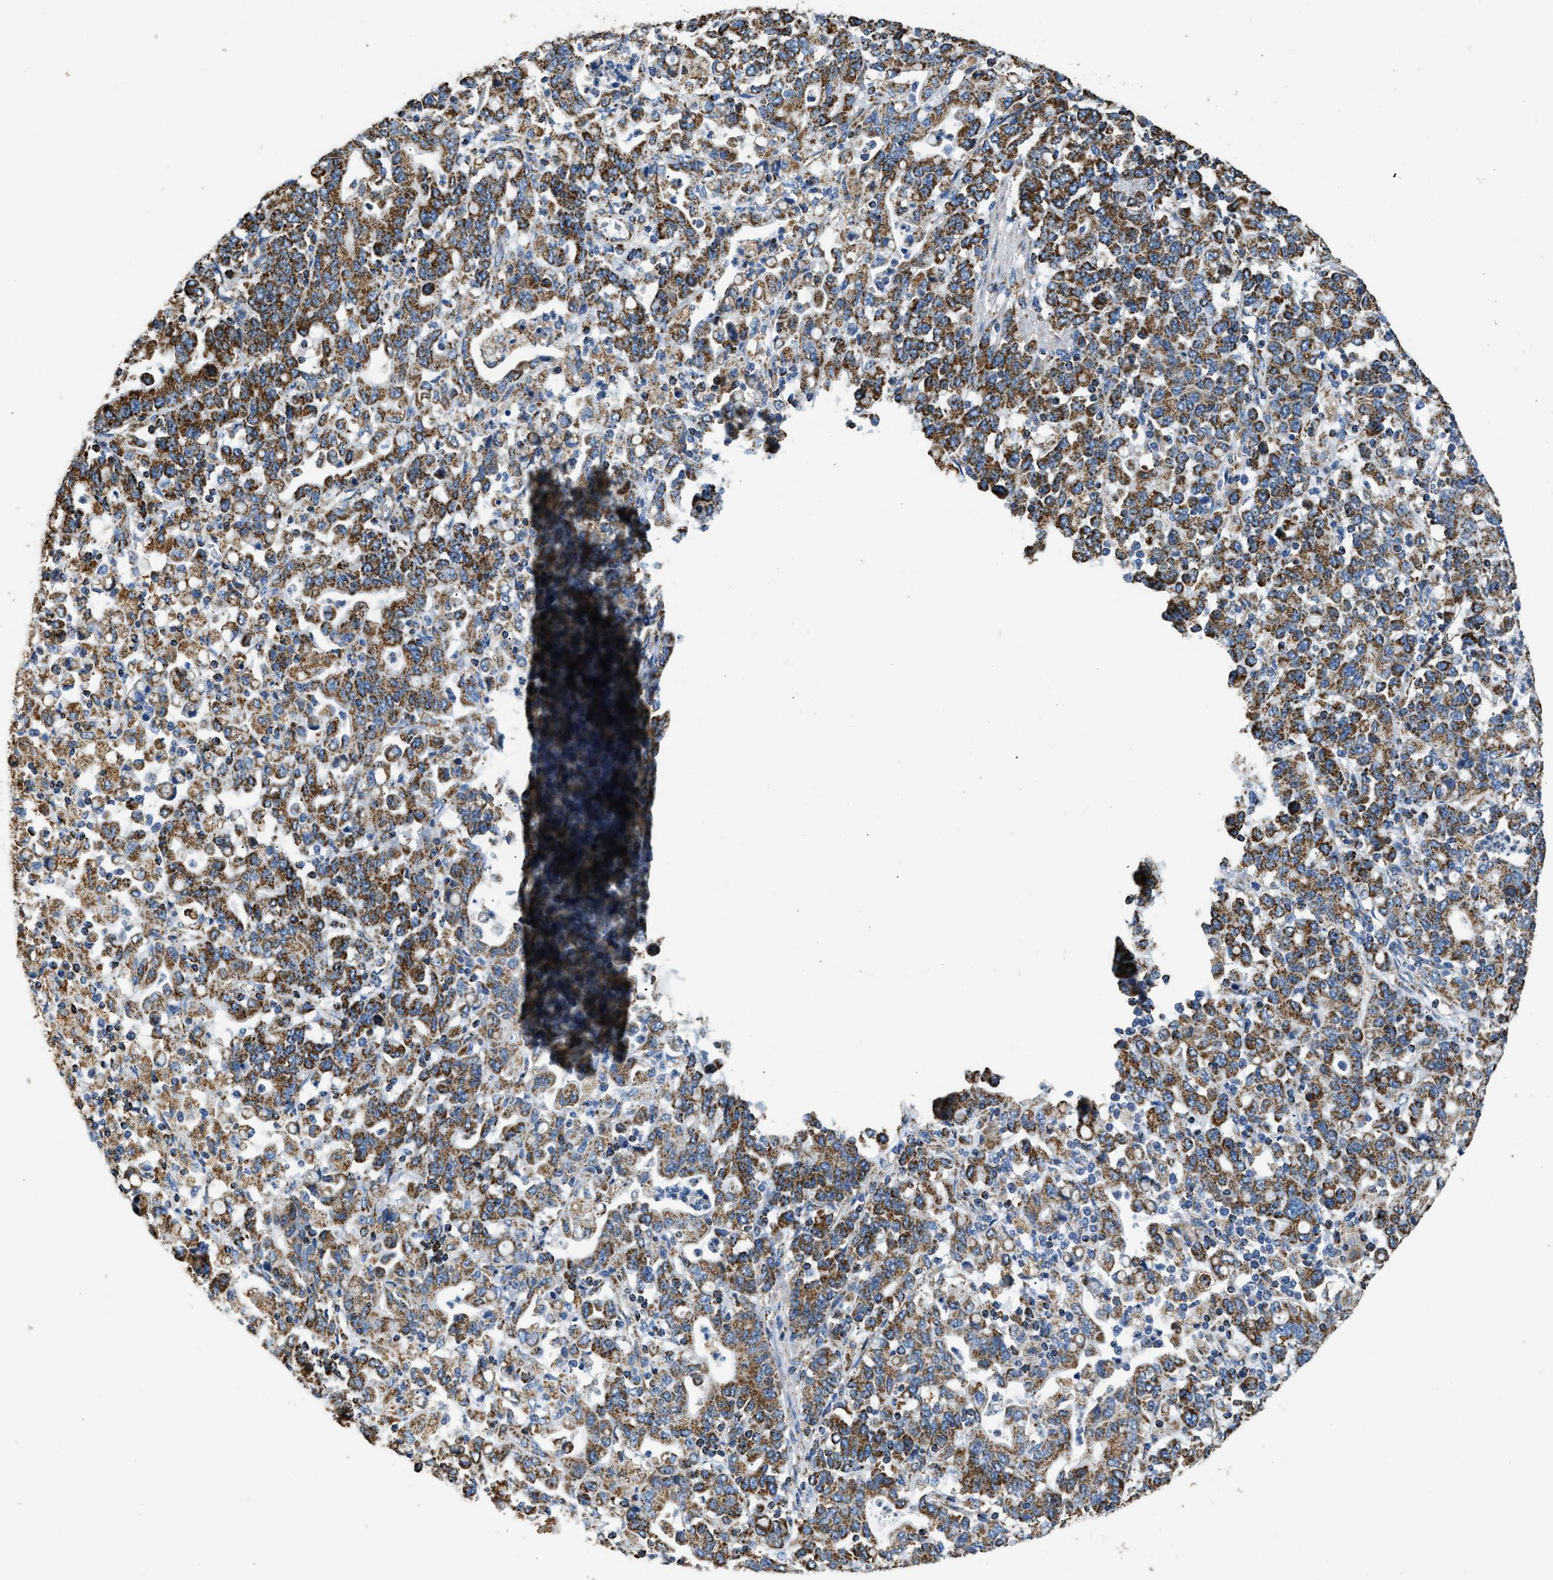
{"staining": {"intensity": "strong", "quantity": ">75%", "location": "cytoplasmic/membranous"}, "tissue": "stomach cancer", "cell_type": "Tumor cells", "image_type": "cancer", "snomed": [{"axis": "morphology", "description": "Adenocarcinoma, NOS"}, {"axis": "topography", "description": "Stomach, upper"}], "caption": "Tumor cells exhibit strong cytoplasmic/membranous positivity in approximately >75% of cells in stomach cancer.", "gene": "IRX6", "patient": {"sex": "male", "age": 69}}